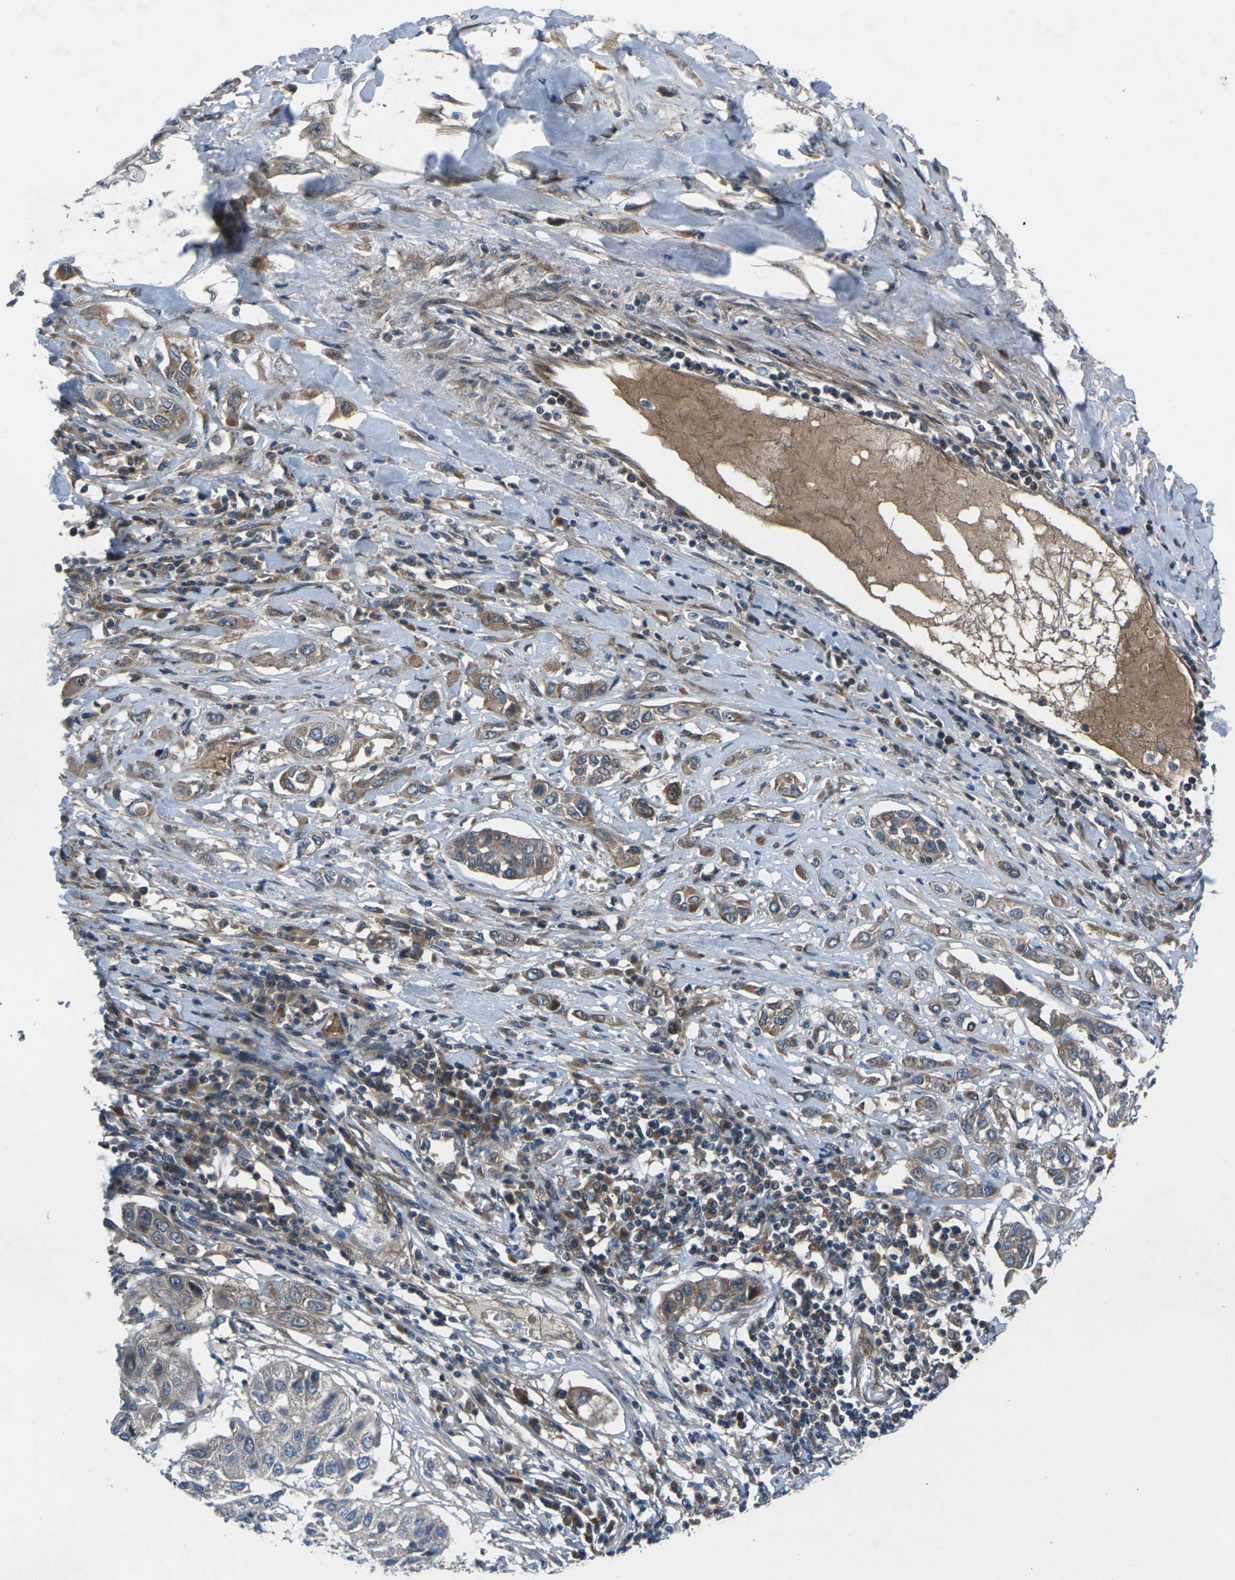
{"staining": {"intensity": "moderate", "quantity": ">75%", "location": "cytoplasmic/membranous"}, "tissue": "lung cancer", "cell_type": "Tumor cells", "image_type": "cancer", "snomed": [{"axis": "morphology", "description": "Squamous cell carcinoma, NOS"}, {"axis": "topography", "description": "Lung"}], "caption": "Protein expression by immunohistochemistry (IHC) shows moderate cytoplasmic/membranous expression in about >75% of tumor cells in lung cancer (squamous cell carcinoma).", "gene": "EDNRA", "patient": {"sex": "male", "age": 71}}